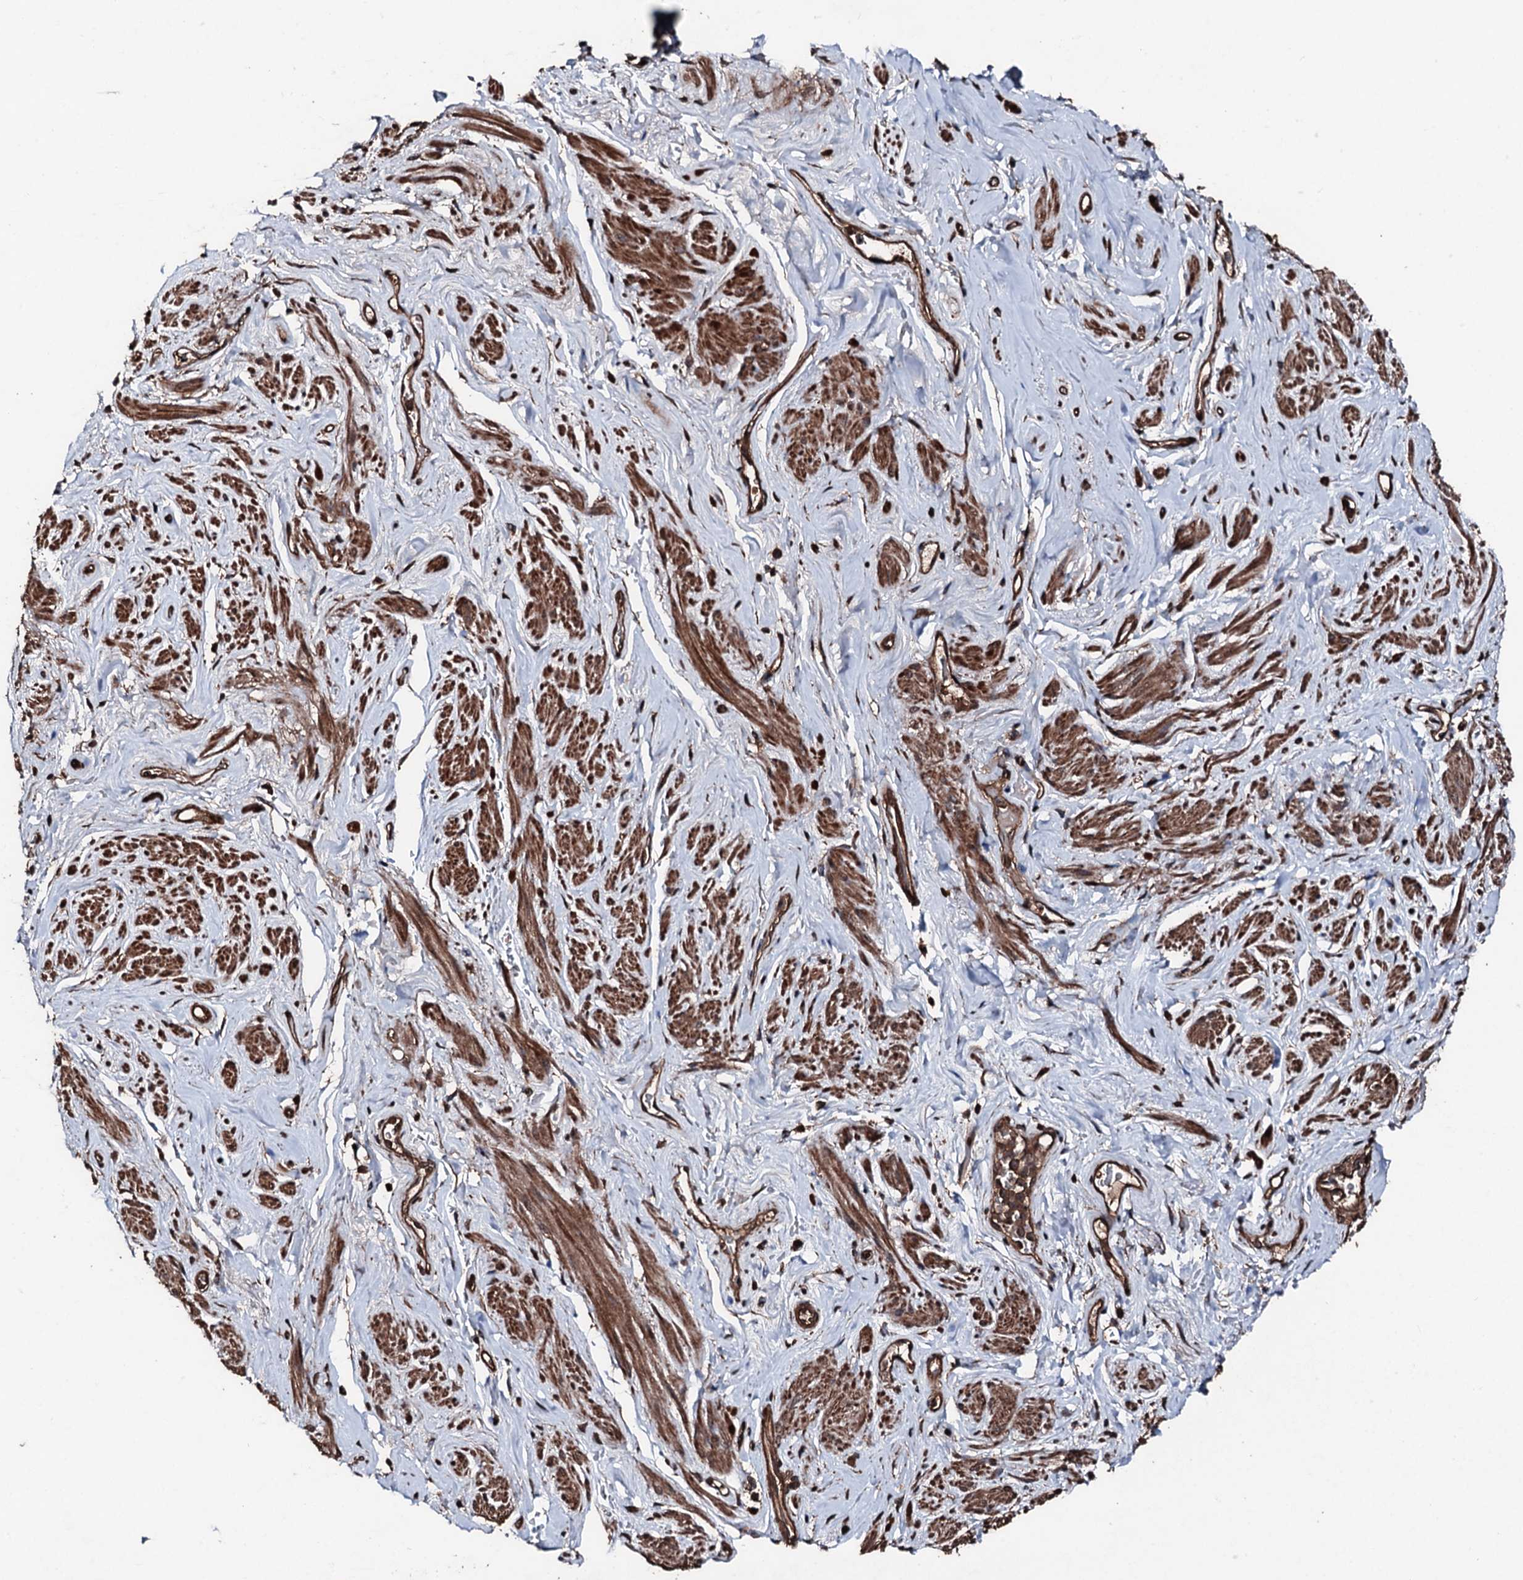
{"staining": {"intensity": "moderate", "quantity": ">75%", "location": "cytoplasmic/membranous"}, "tissue": "smooth muscle", "cell_type": "Smooth muscle cells", "image_type": "normal", "snomed": [{"axis": "morphology", "description": "Normal tissue, NOS"}, {"axis": "topography", "description": "Smooth muscle"}, {"axis": "topography", "description": "Peripheral nerve tissue"}], "caption": "Approximately >75% of smooth muscle cells in normal smooth muscle demonstrate moderate cytoplasmic/membranous protein expression as visualized by brown immunohistochemical staining.", "gene": "KIF18A", "patient": {"sex": "male", "age": 69}}